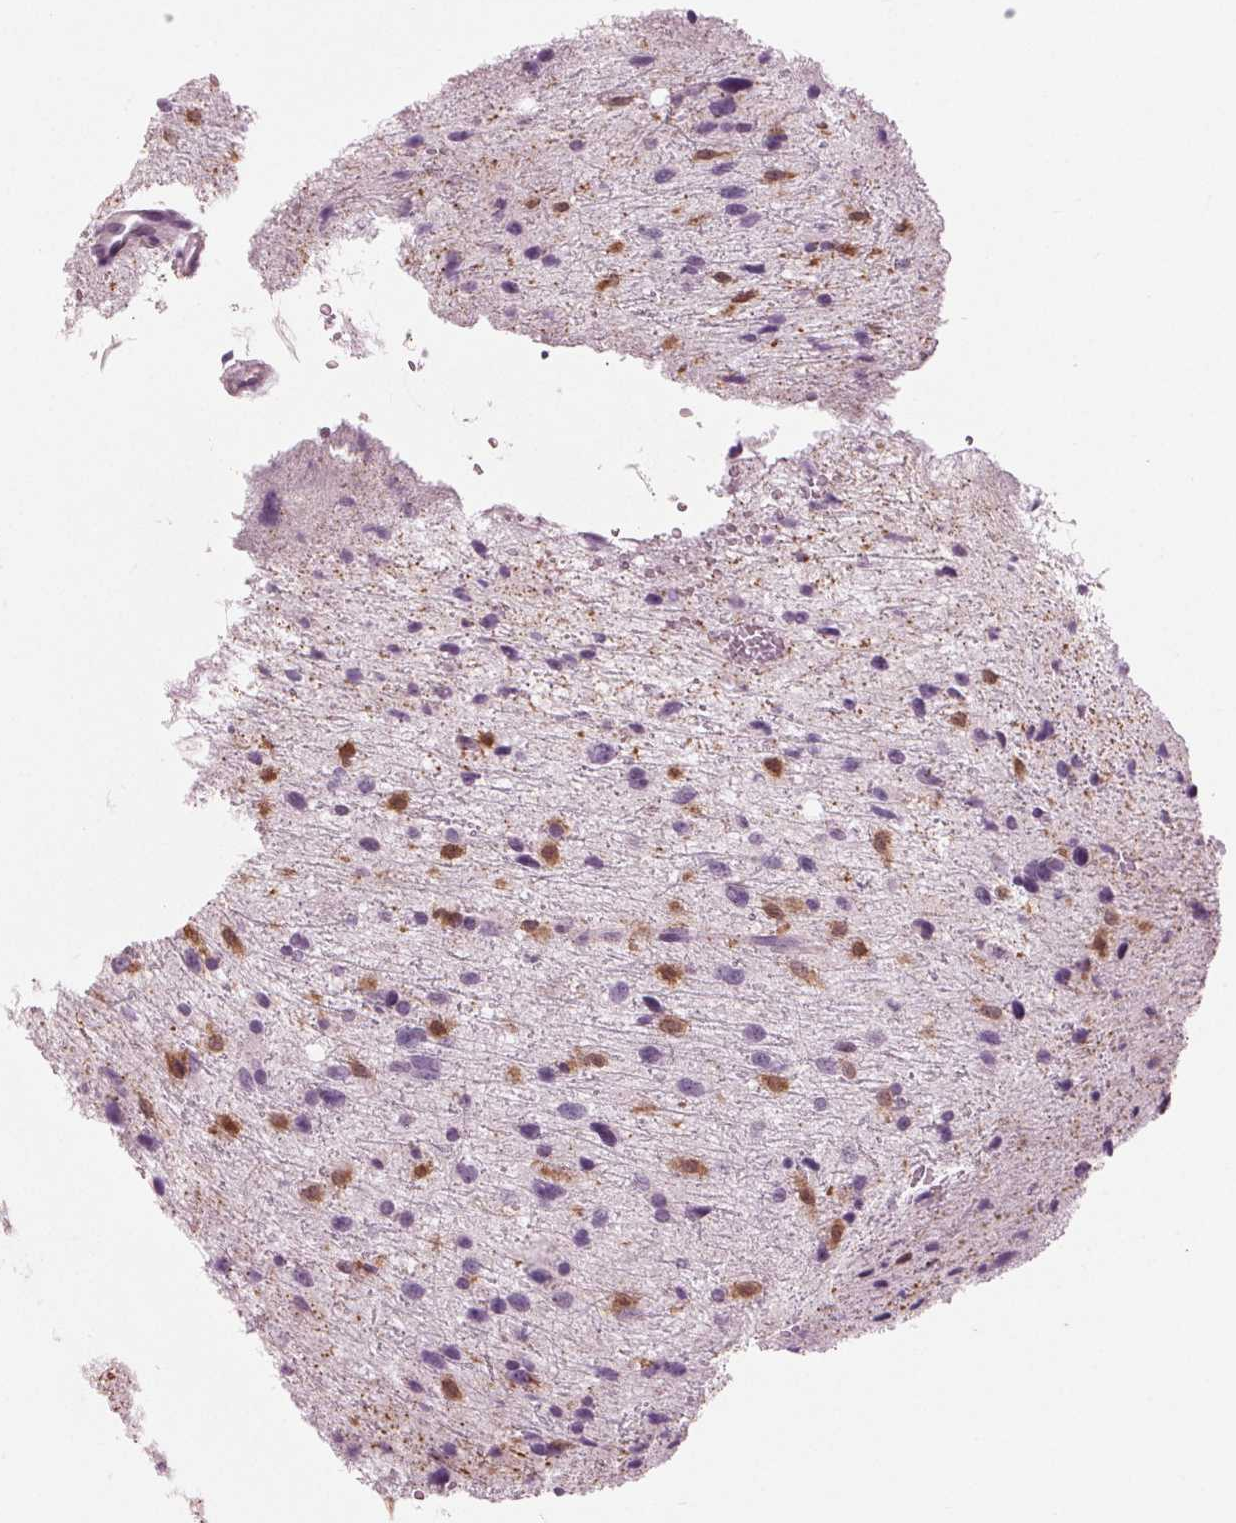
{"staining": {"intensity": "negative", "quantity": "none", "location": "none"}, "tissue": "glioma", "cell_type": "Tumor cells", "image_type": "cancer", "snomed": [{"axis": "morphology", "description": "Glioma, malignant, Low grade"}, {"axis": "topography", "description": "Brain"}], "caption": "Protein analysis of glioma displays no significant positivity in tumor cells.", "gene": "BTLA", "patient": {"sex": "female", "age": 55}}